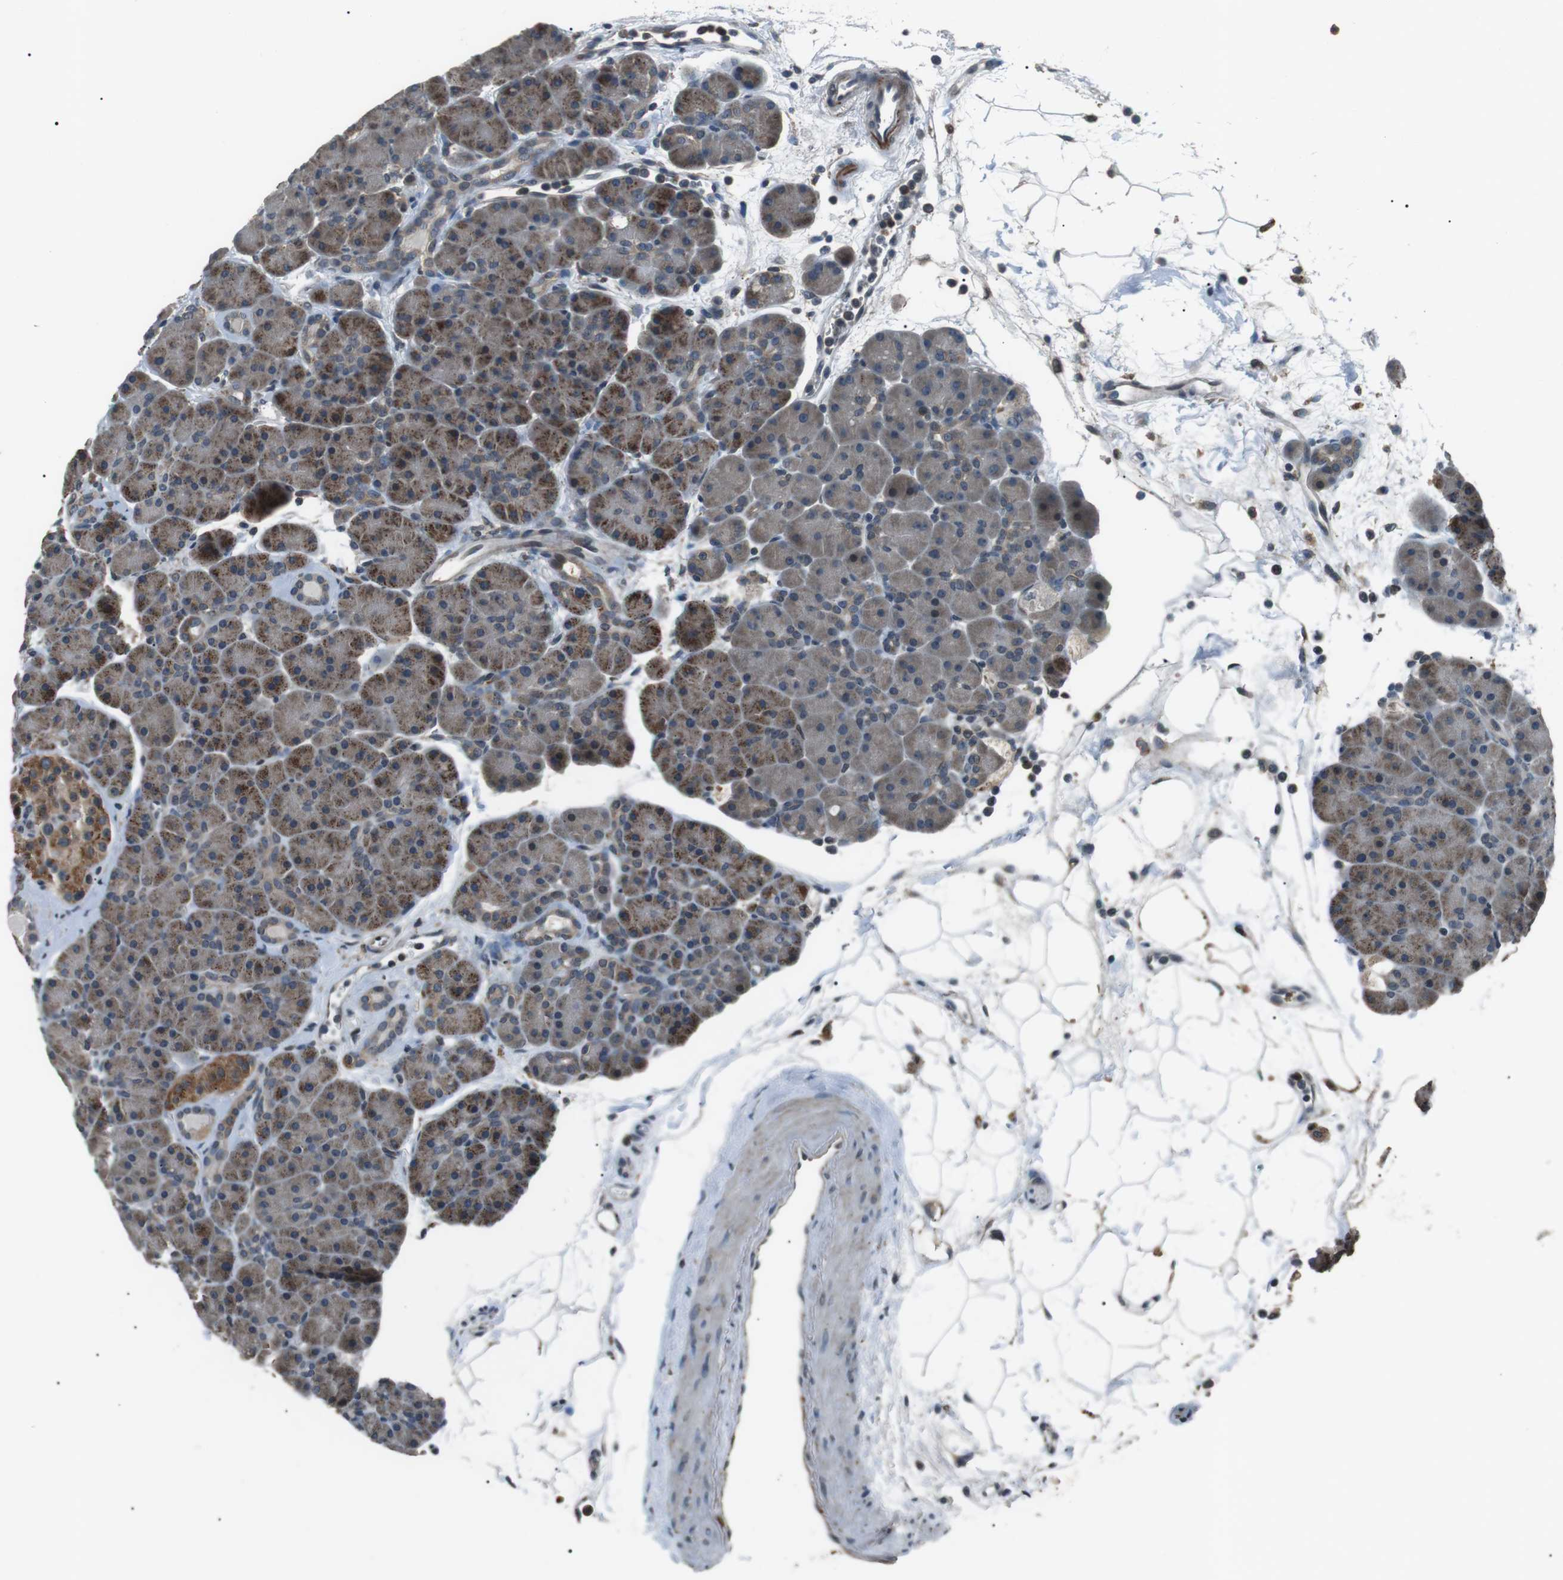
{"staining": {"intensity": "moderate", "quantity": "25%-75%", "location": "cytoplasmic/membranous"}, "tissue": "pancreas", "cell_type": "Exocrine glandular cells", "image_type": "normal", "snomed": [{"axis": "morphology", "description": "Normal tissue, NOS"}, {"axis": "topography", "description": "Pancreas"}], "caption": "A brown stain labels moderate cytoplasmic/membranous positivity of a protein in exocrine glandular cells of normal human pancreas.", "gene": "NEK7", "patient": {"sex": "male", "age": 66}}